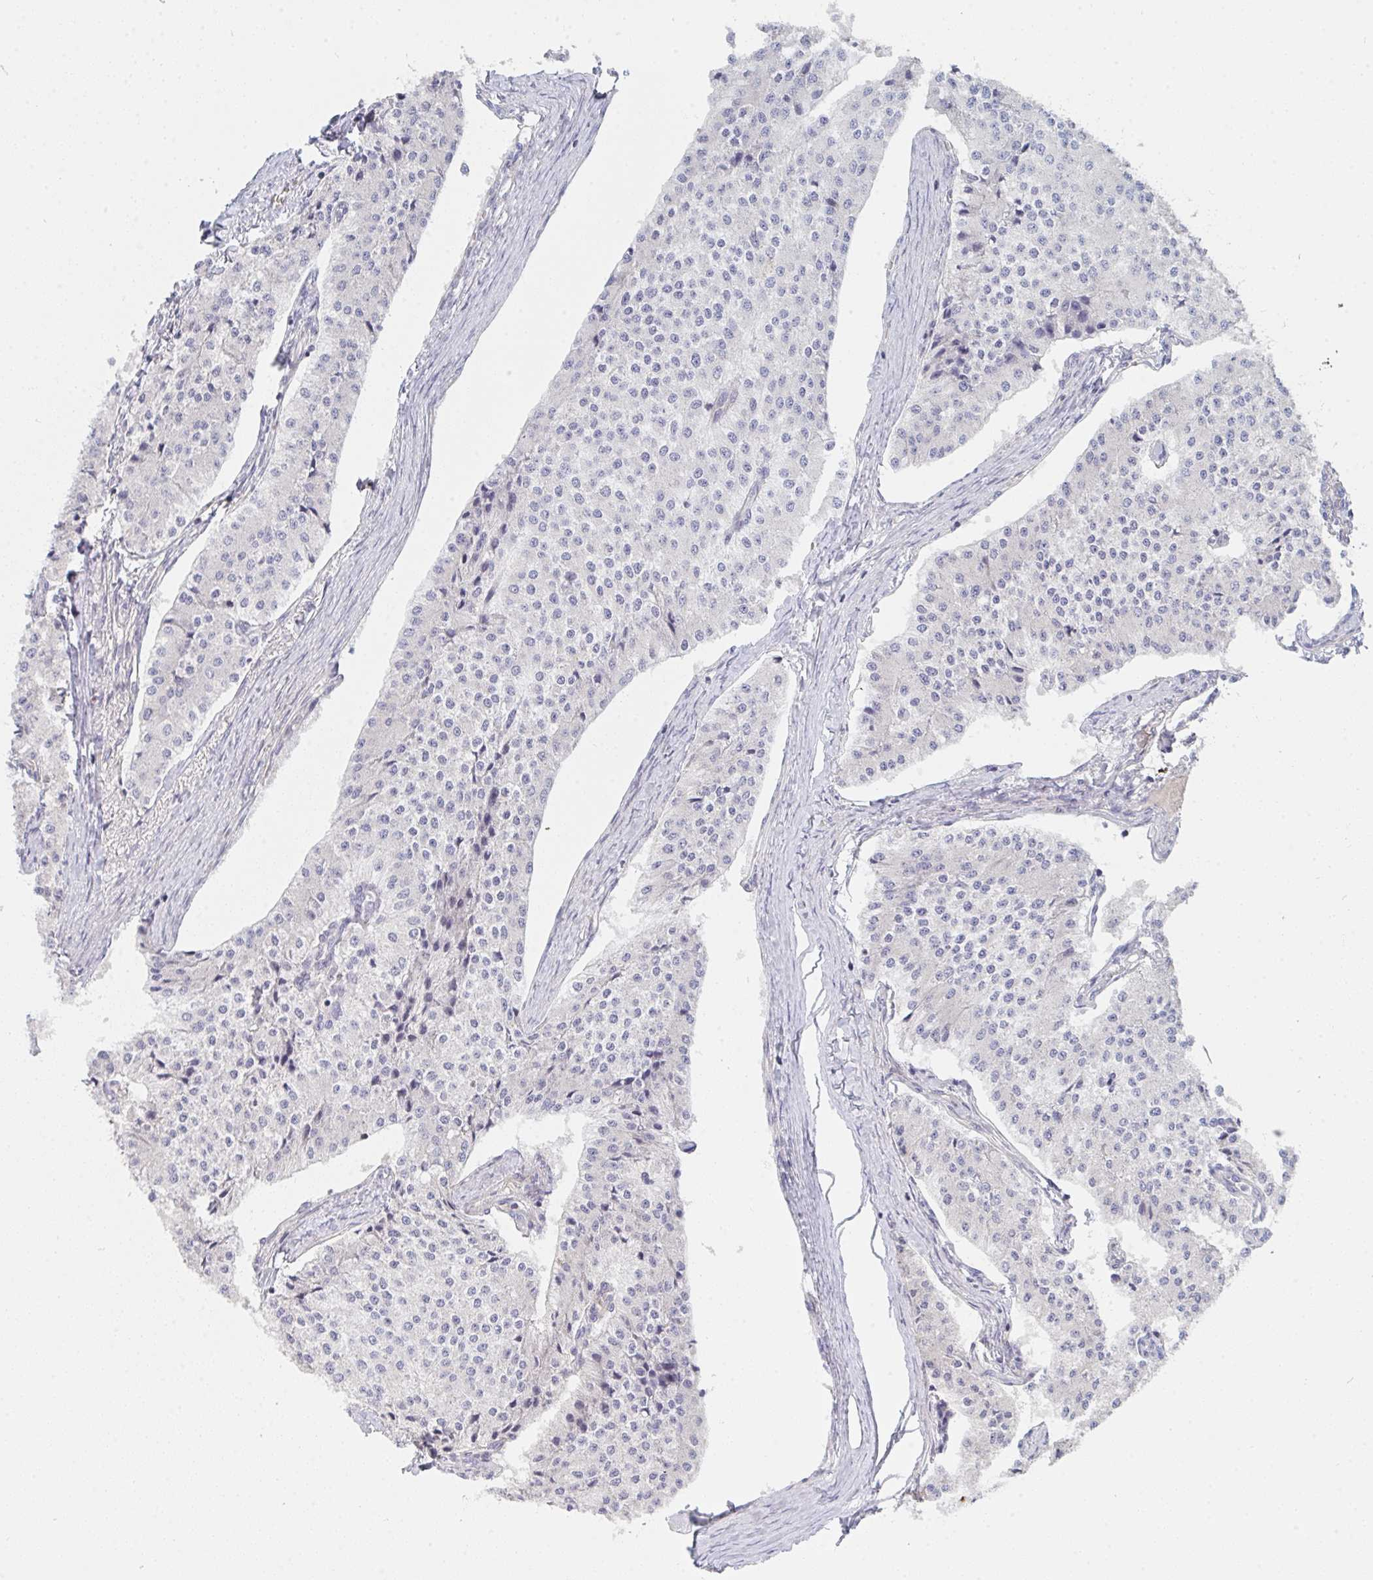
{"staining": {"intensity": "negative", "quantity": "none", "location": "none"}, "tissue": "carcinoid", "cell_type": "Tumor cells", "image_type": "cancer", "snomed": [{"axis": "morphology", "description": "Carcinoid, malignant, NOS"}, {"axis": "topography", "description": "Colon"}], "caption": "Carcinoid stained for a protein using IHC displays no positivity tumor cells.", "gene": "TNFSF4", "patient": {"sex": "female", "age": 52}}